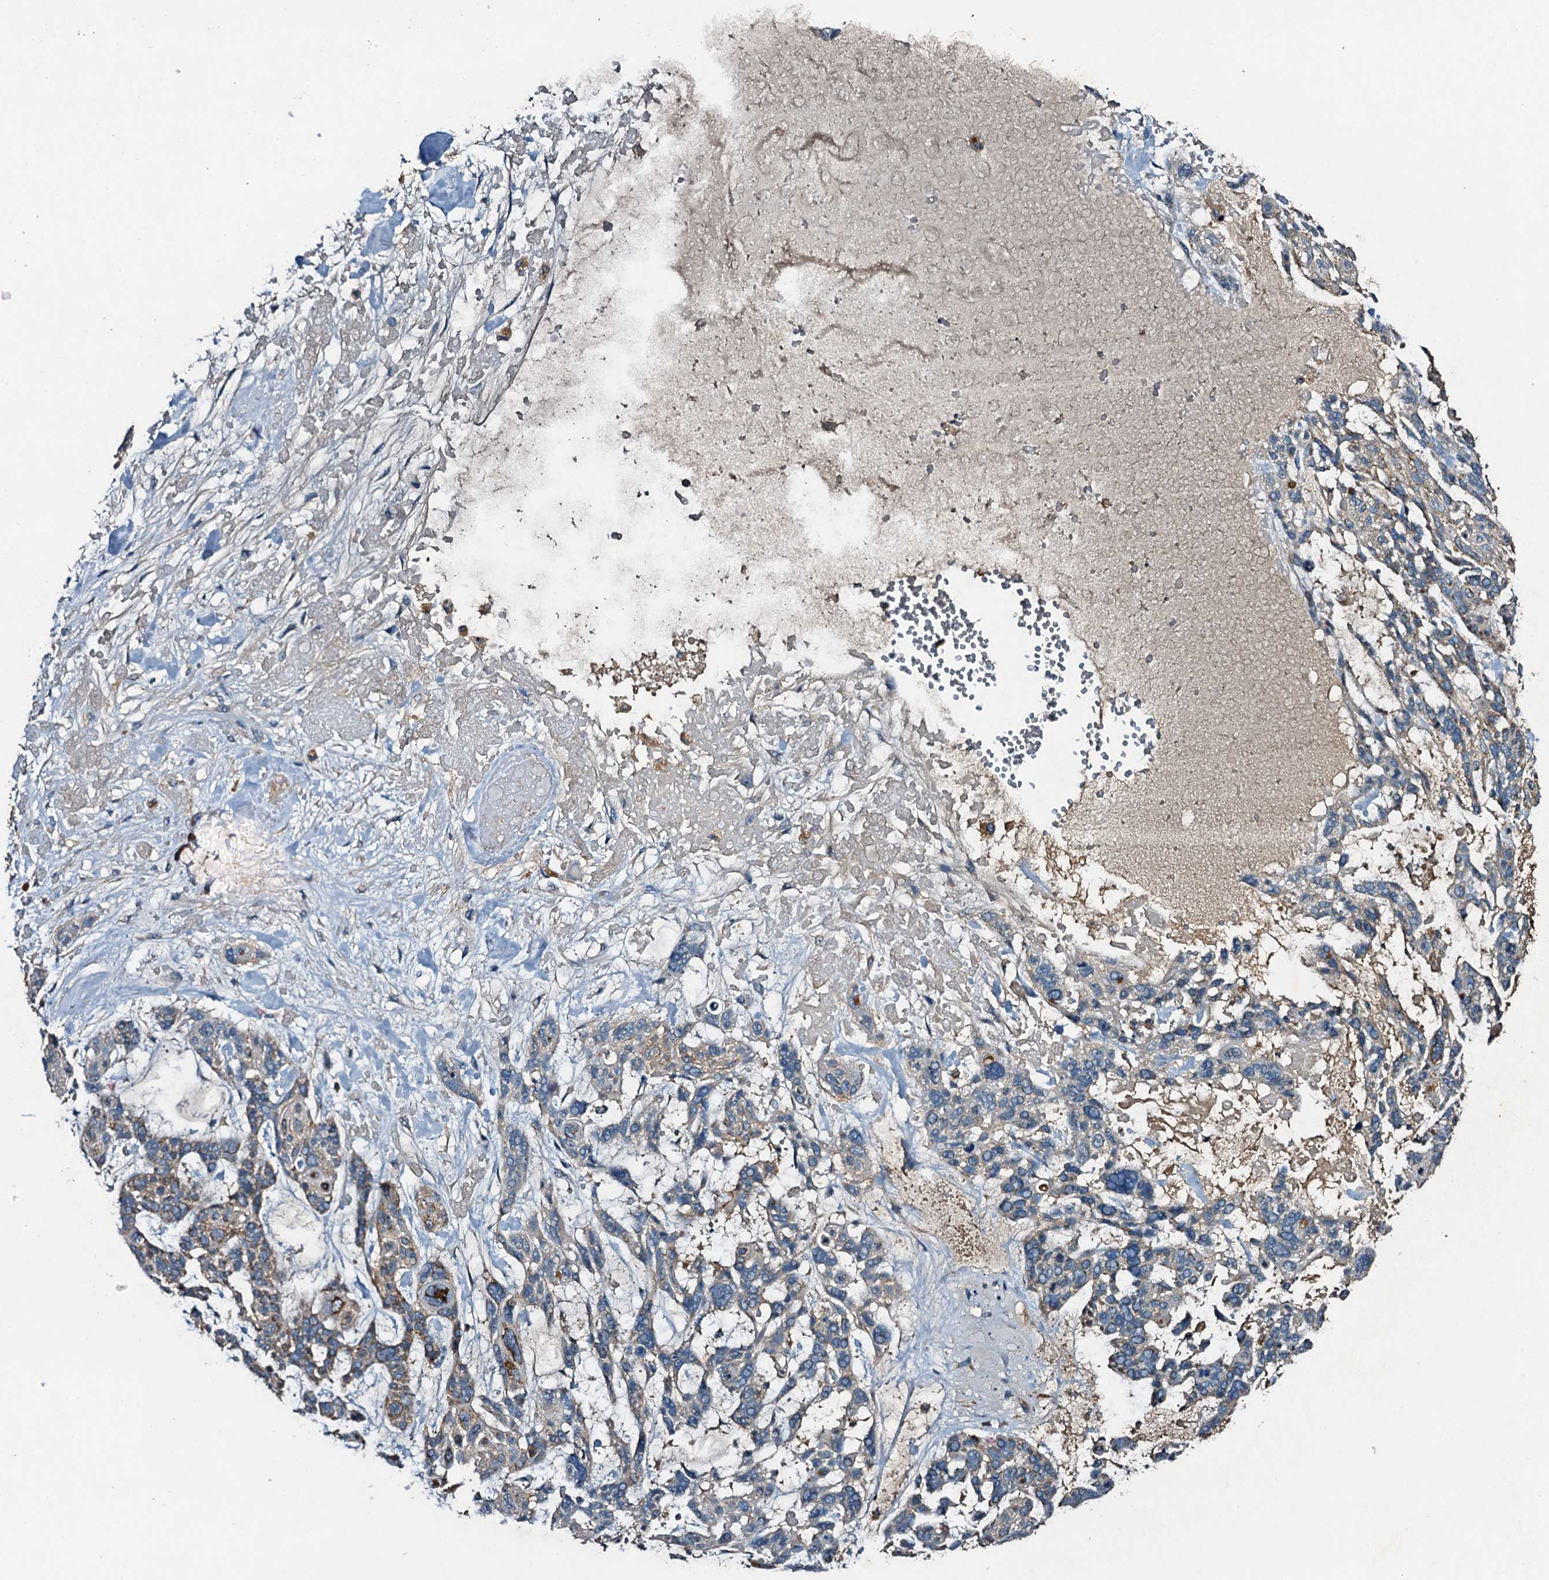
{"staining": {"intensity": "weak", "quantity": "<25%", "location": "cytoplasmic/membranous"}, "tissue": "skin cancer", "cell_type": "Tumor cells", "image_type": "cancer", "snomed": [{"axis": "morphology", "description": "Basal cell carcinoma"}, {"axis": "topography", "description": "Skin"}], "caption": "The immunohistochemistry (IHC) image has no significant staining in tumor cells of basal cell carcinoma (skin) tissue. (Stains: DAB (3,3'-diaminobenzidine) immunohistochemistry with hematoxylin counter stain, Microscopy: brightfield microscopy at high magnification).", "gene": "NDUFA13", "patient": {"sex": "male", "age": 88}}